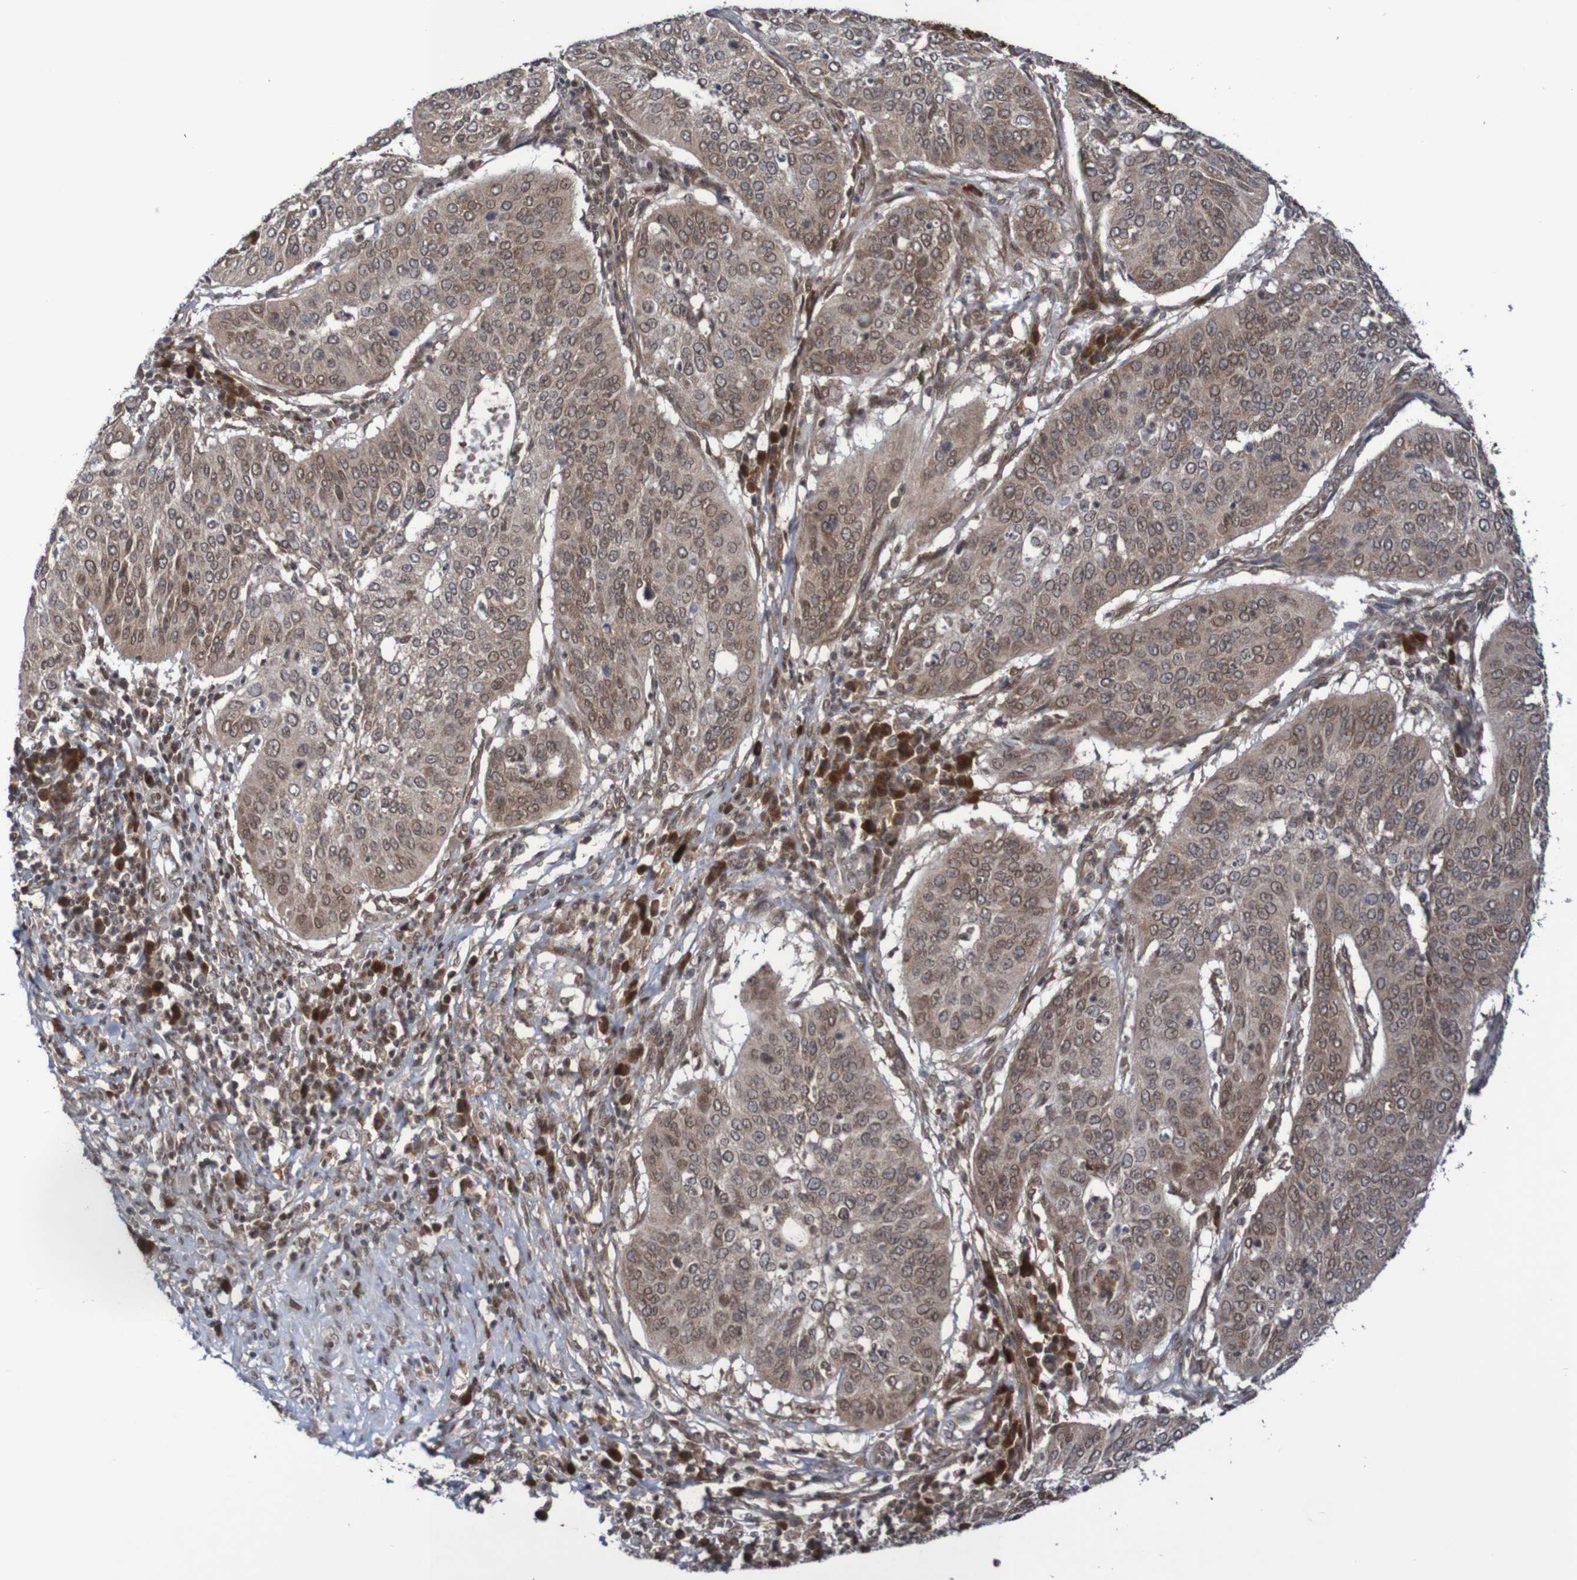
{"staining": {"intensity": "weak", "quantity": ">75%", "location": "cytoplasmic/membranous,nuclear"}, "tissue": "cervical cancer", "cell_type": "Tumor cells", "image_type": "cancer", "snomed": [{"axis": "morphology", "description": "Normal tissue, NOS"}, {"axis": "morphology", "description": "Squamous cell carcinoma, NOS"}, {"axis": "topography", "description": "Cervix"}], "caption": "Protein expression by IHC shows weak cytoplasmic/membranous and nuclear expression in about >75% of tumor cells in squamous cell carcinoma (cervical). The protein of interest is shown in brown color, while the nuclei are stained blue.", "gene": "ITLN1", "patient": {"sex": "female", "age": 39}}